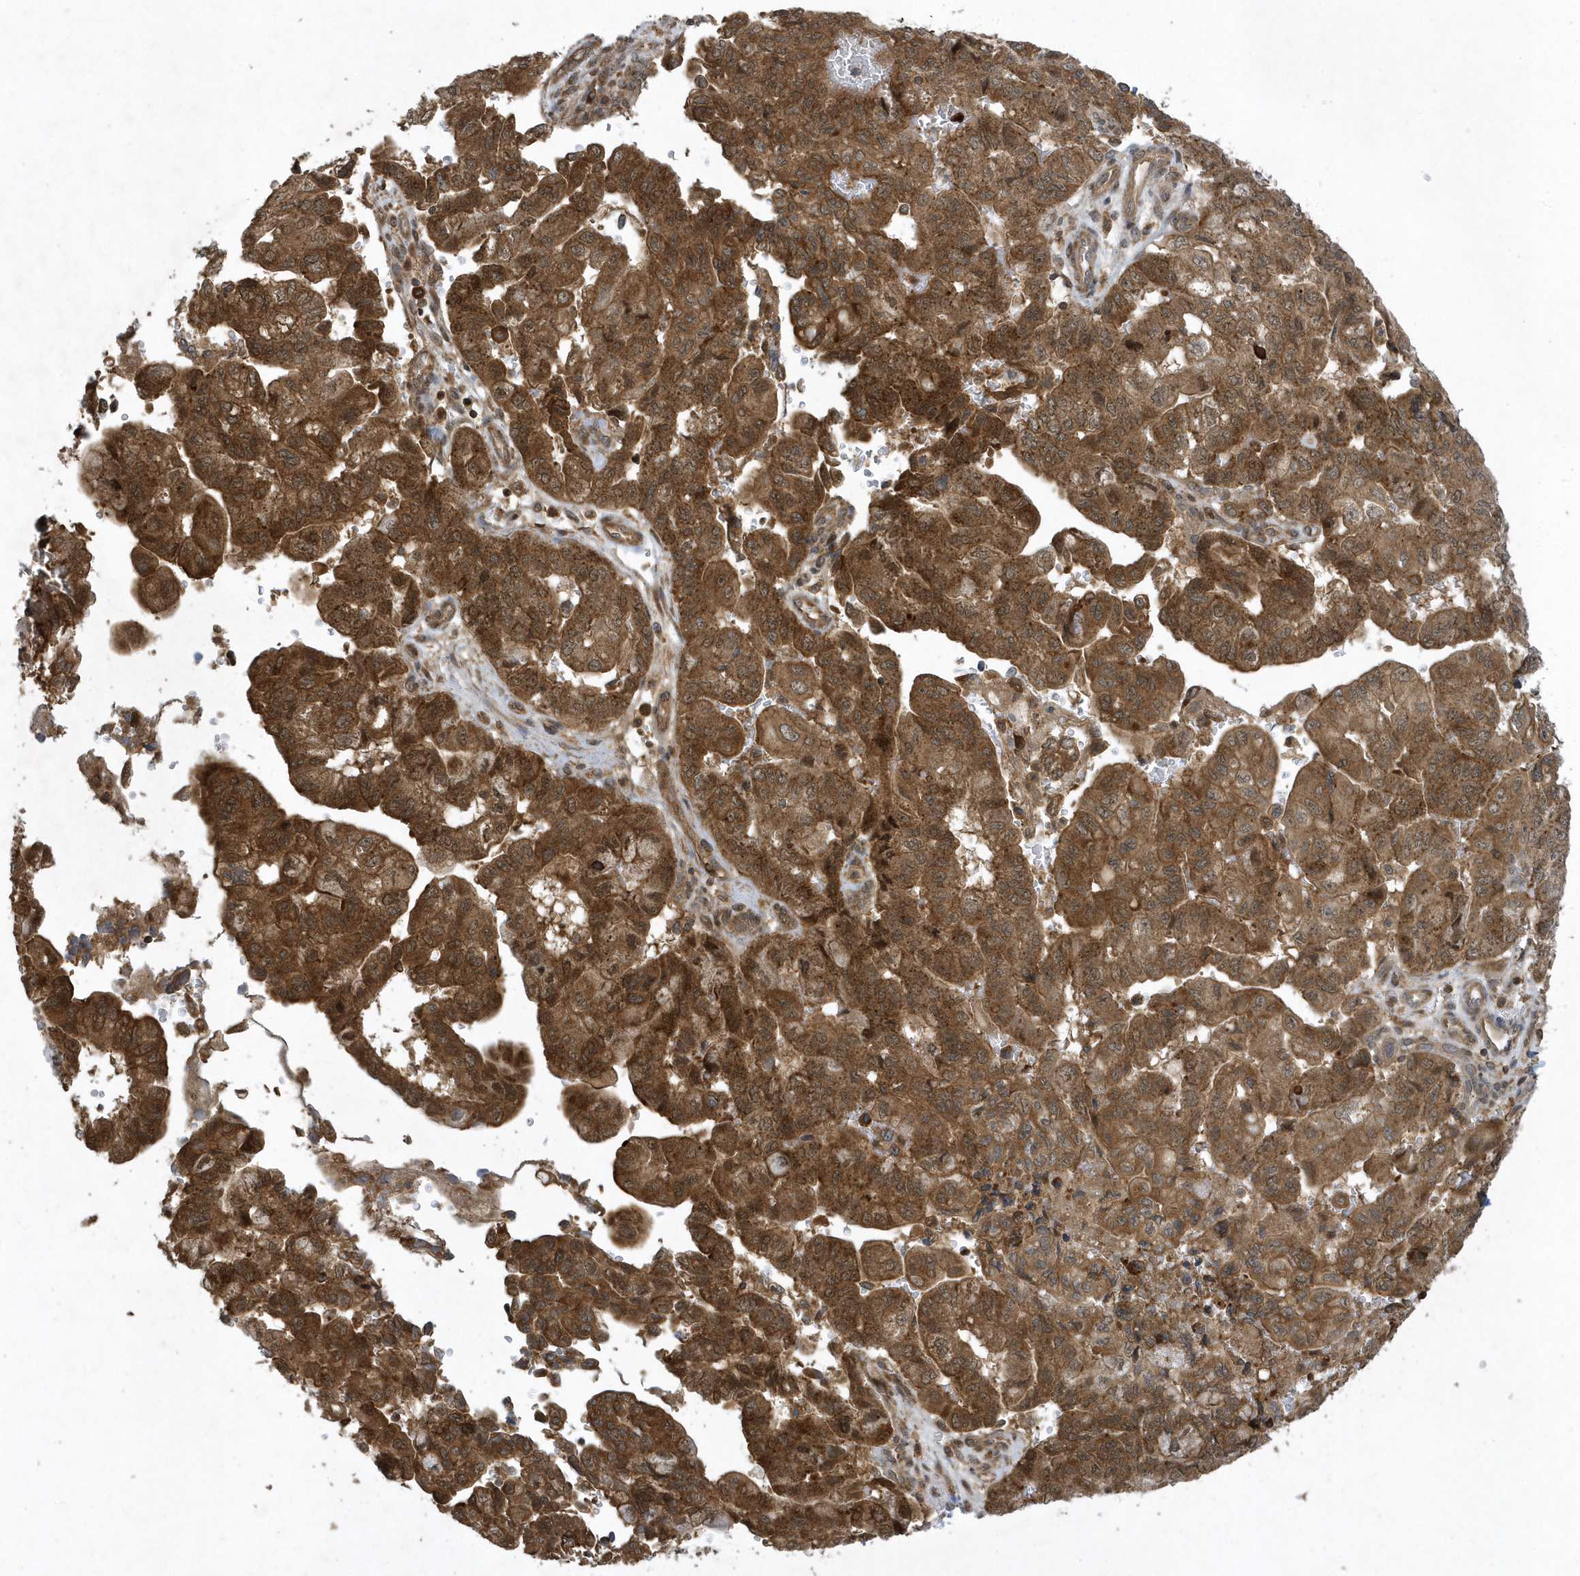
{"staining": {"intensity": "strong", "quantity": ">75%", "location": "cytoplasmic/membranous"}, "tissue": "pancreatic cancer", "cell_type": "Tumor cells", "image_type": "cancer", "snomed": [{"axis": "morphology", "description": "Adenocarcinoma, NOS"}, {"axis": "topography", "description": "Pancreas"}], "caption": "This is an image of immunohistochemistry (IHC) staining of pancreatic adenocarcinoma, which shows strong expression in the cytoplasmic/membranous of tumor cells.", "gene": "STAMBP", "patient": {"sex": "male", "age": 51}}